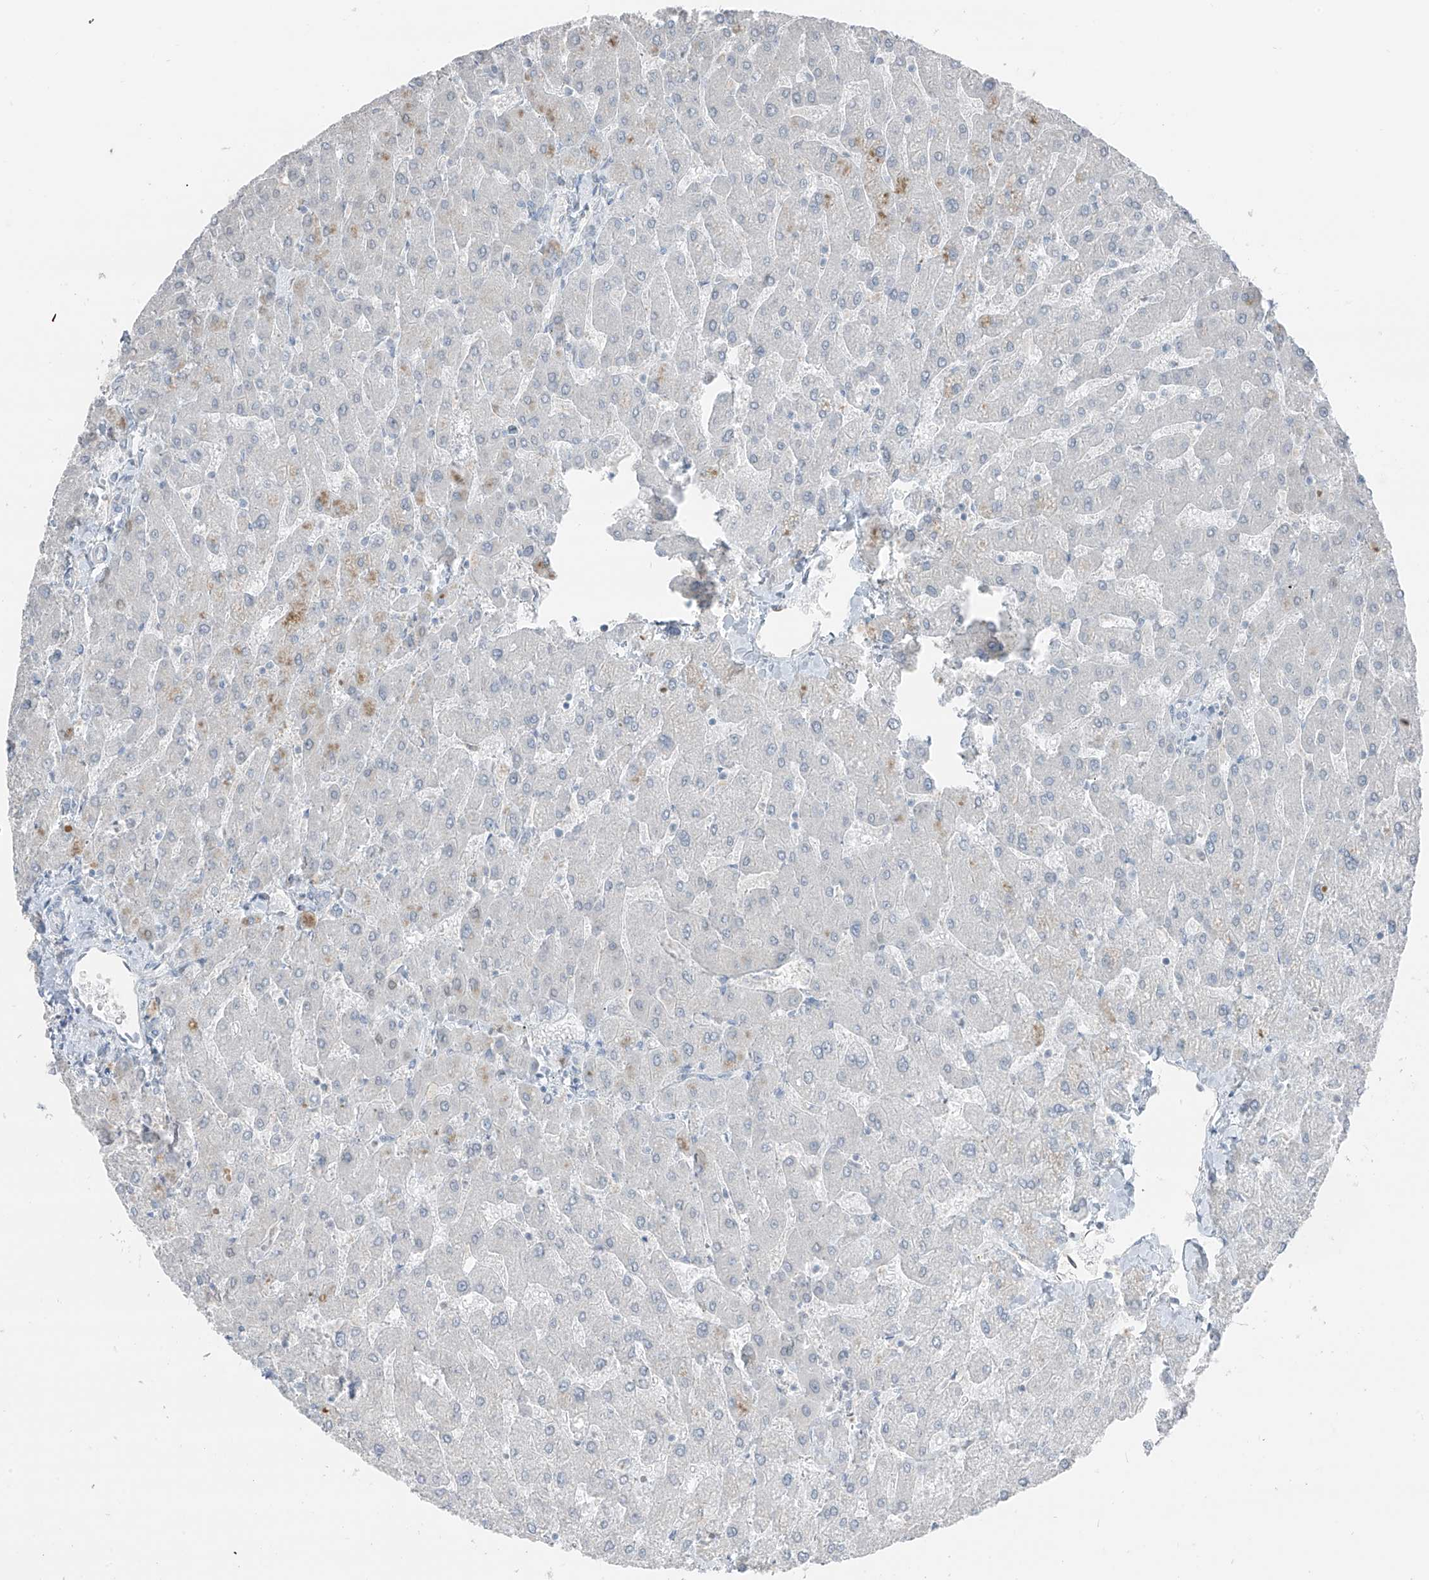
{"staining": {"intensity": "negative", "quantity": "none", "location": "none"}, "tissue": "liver", "cell_type": "Cholangiocytes", "image_type": "normal", "snomed": [{"axis": "morphology", "description": "Normal tissue, NOS"}, {"axis": "topography", "description": "Liver"}], "caption": "A high-resolution histopathology image shows immunohistochemistry staining of benign liver, which demonstrates no significant positivity in cholangiocytes. (Immunohistochemistry (ihc), brightfield microscopy, high magnification).", "gene": "PRDM6", "patient": {"sex": "male", "age": 55}}